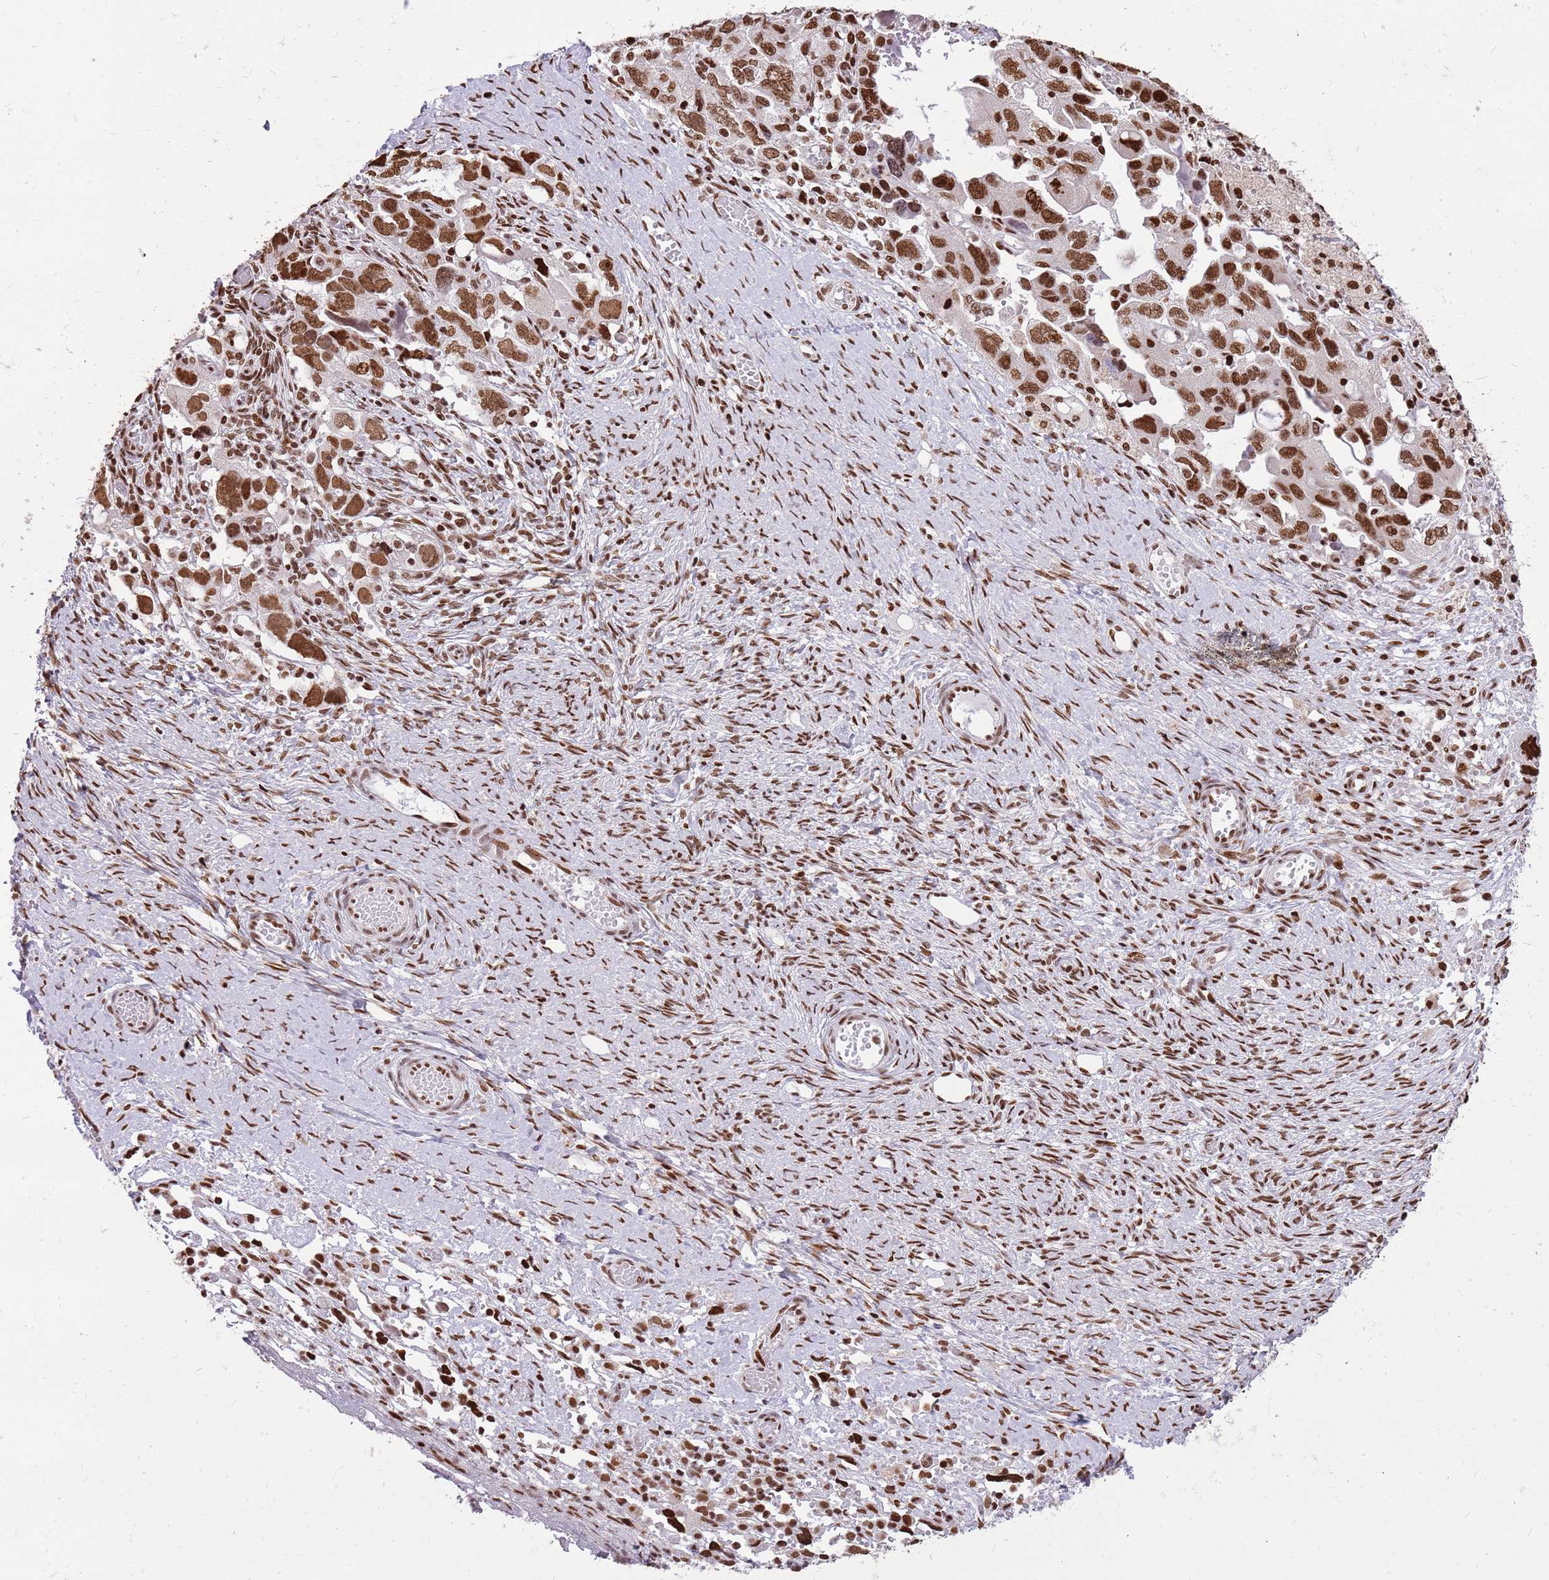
{"staining": {"intensity": "strong", "quantity": ">75%", "location": "nuclear"}, "tissue": "ovarian cancer", "cell_type": "Tumor cells", "image_type": "cancer", "snomed": [{"axis": "morphology", "description": "Carcinoma, NOS"}, {"axis": "morphology", "description": "Cystadenocarcinoma, serous, NOS"}, {"axis": "topography", "description": "Ovary"}], "caption": "Protein expression analysis of human ovarian cancer (serous cystadenocarcinoma) reveals strong nuclear positivity in about >75% of tumor cells. (Stains: DAB in brown, nuclei in blue, Microscopy: brightfield microscopy at high magnification).", "gene": "WASHC4", "patient": {"sex": "female", "age": 69}}